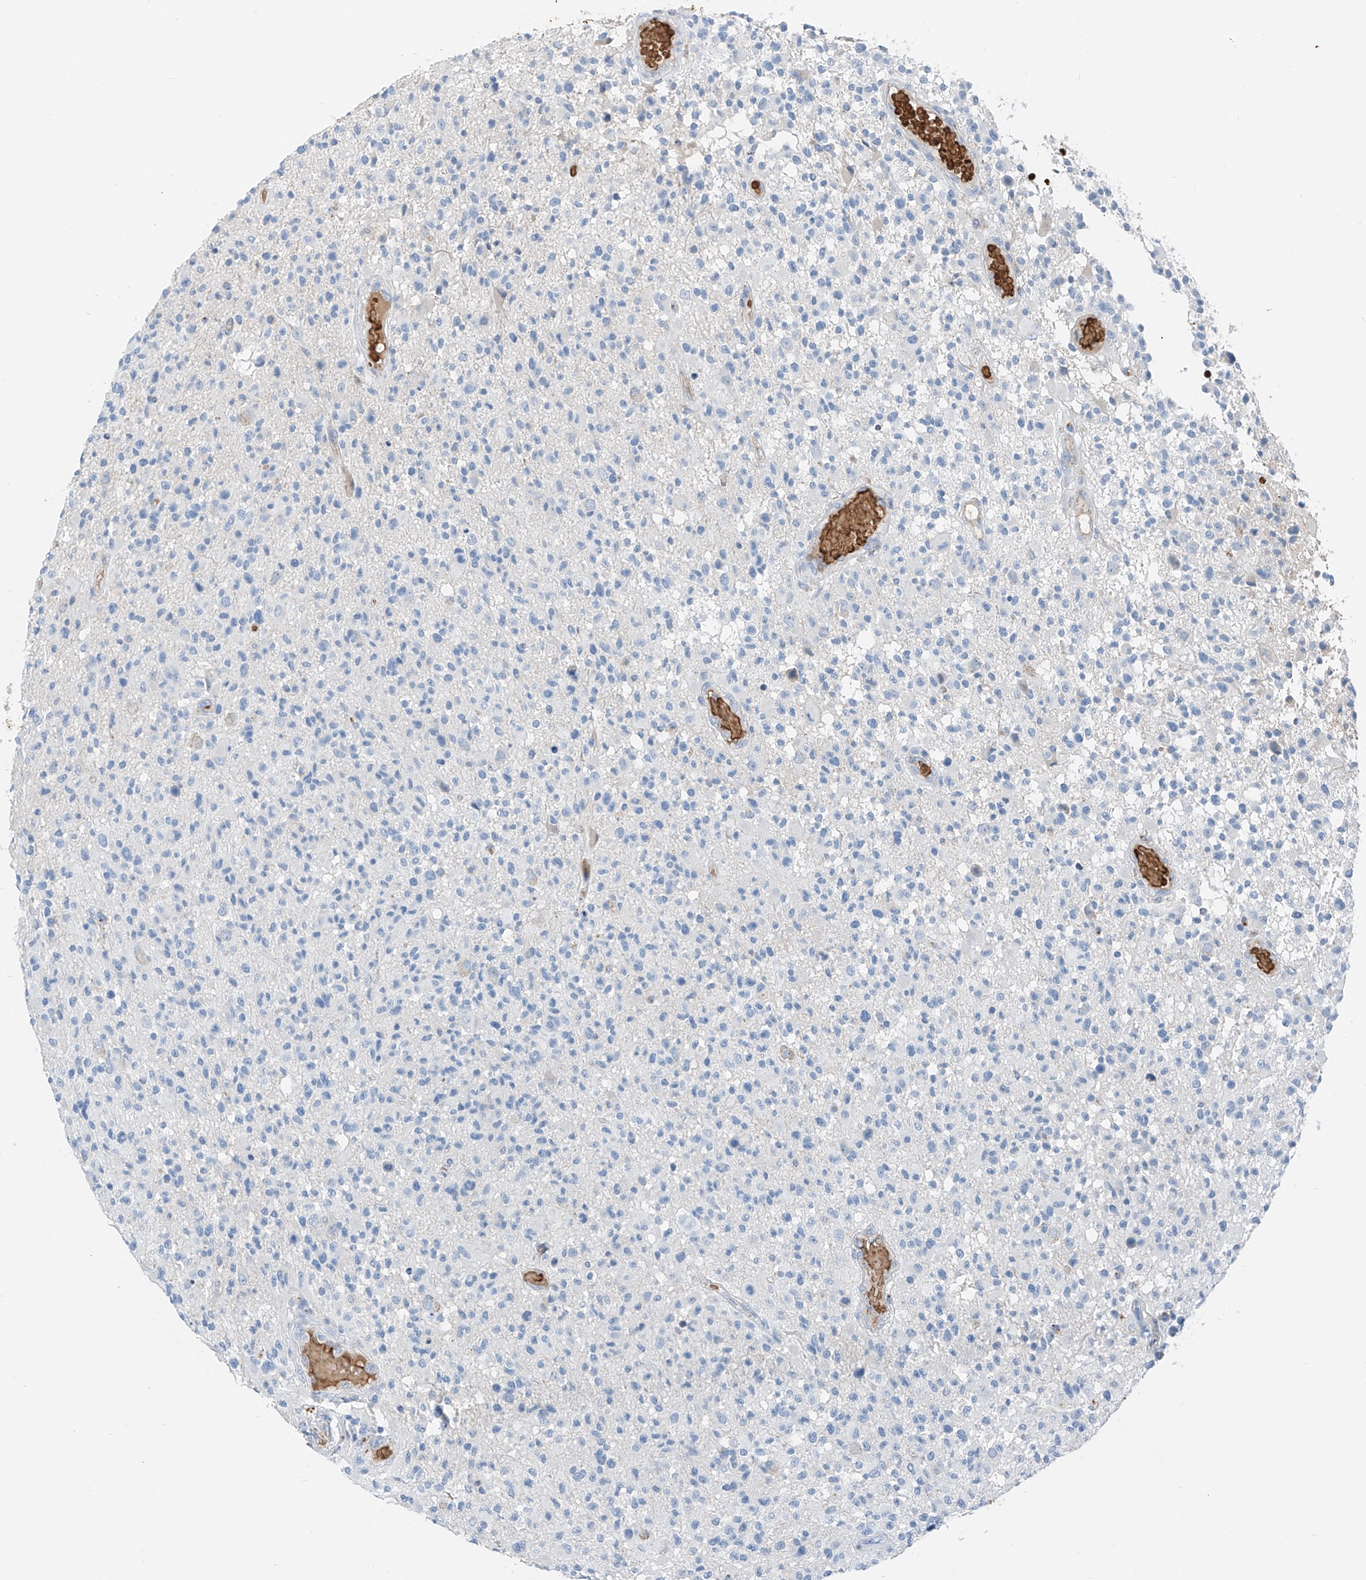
{"staining": {"intensity": "negative", "quantity": "none", "location": "none"}, "tissue": "glioma", "cell_type": "Tumor cells", "image_type": "cancer", "snomed": [{"axis": "morphology", "description": "Glioma, malignant, High grade"}, {"axis": "morphology", "description": "Glioblastoma, NOS"}, {"axis": "topography", "description": "Brain"}], "caption": "Immunohistochemistry of human glioma shows no staining in tumor cells. (DAB (3,3'-diaminobenzidine) immunohistochemistry (IHC) with hematoxylin counter stain).", "gene": "PRSS23", "patient": {"sex": "male", "age": 60}}